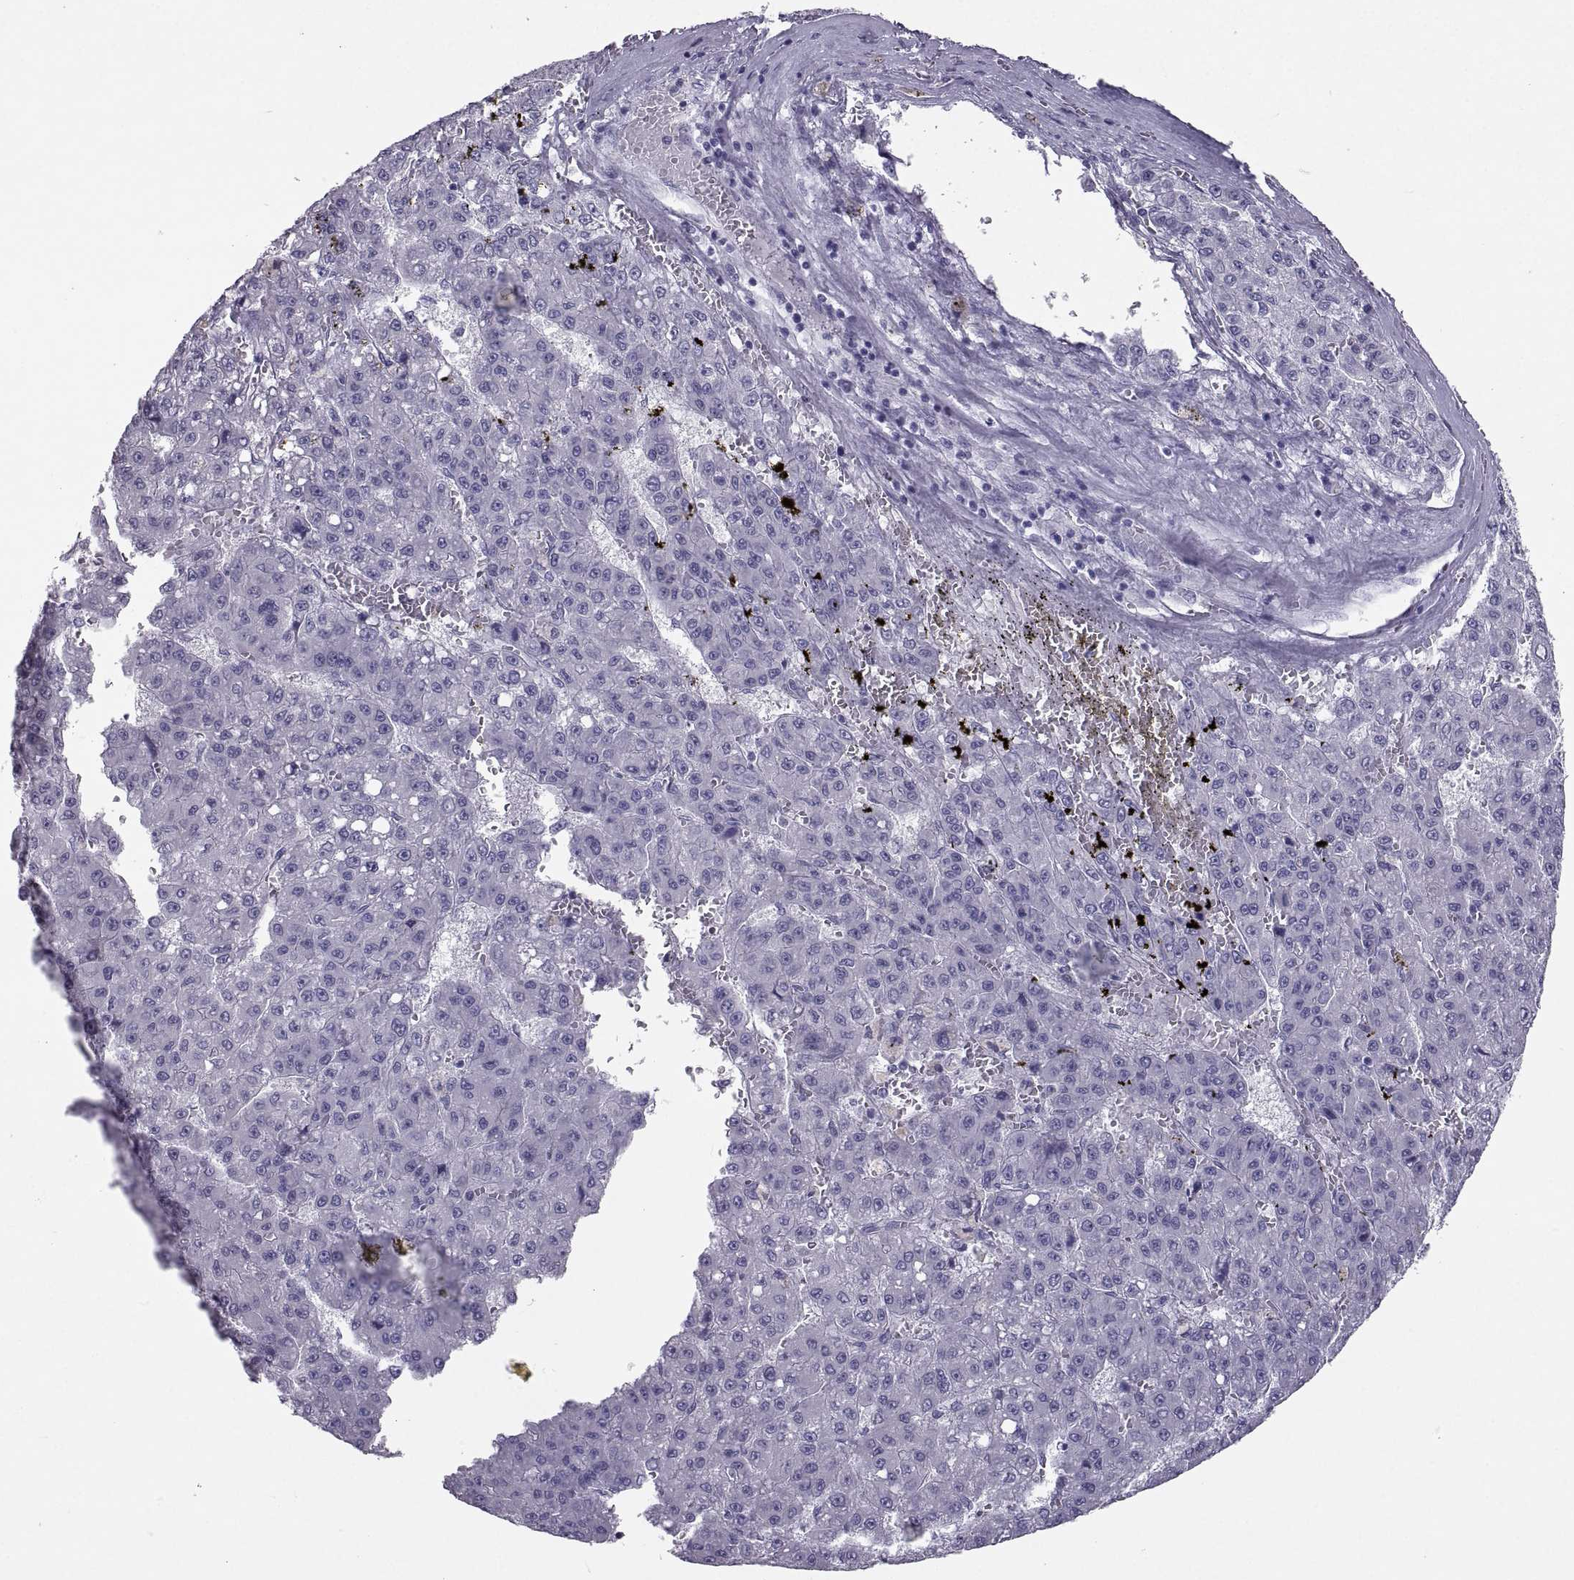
{"staining": {"intensity": "negative", "quantity": "none", "location": "none"}, "tissue": "liver cancer", "cell_type": "Tumor cells", "image_type": "cancer", "snomed": [{"axis": "morphology", "description": "Carcinoma, Hepatocellular, NOS"}, {"axis": "topography", "description": "Liver"}], "caption": "Liver cancer (hepatocellular carcinoma) was stained to show a protein in brown. There is no significant expression in tumor cells.", "gene": "PCSK1N", "patient": {"sex": "male", "age": 70}}